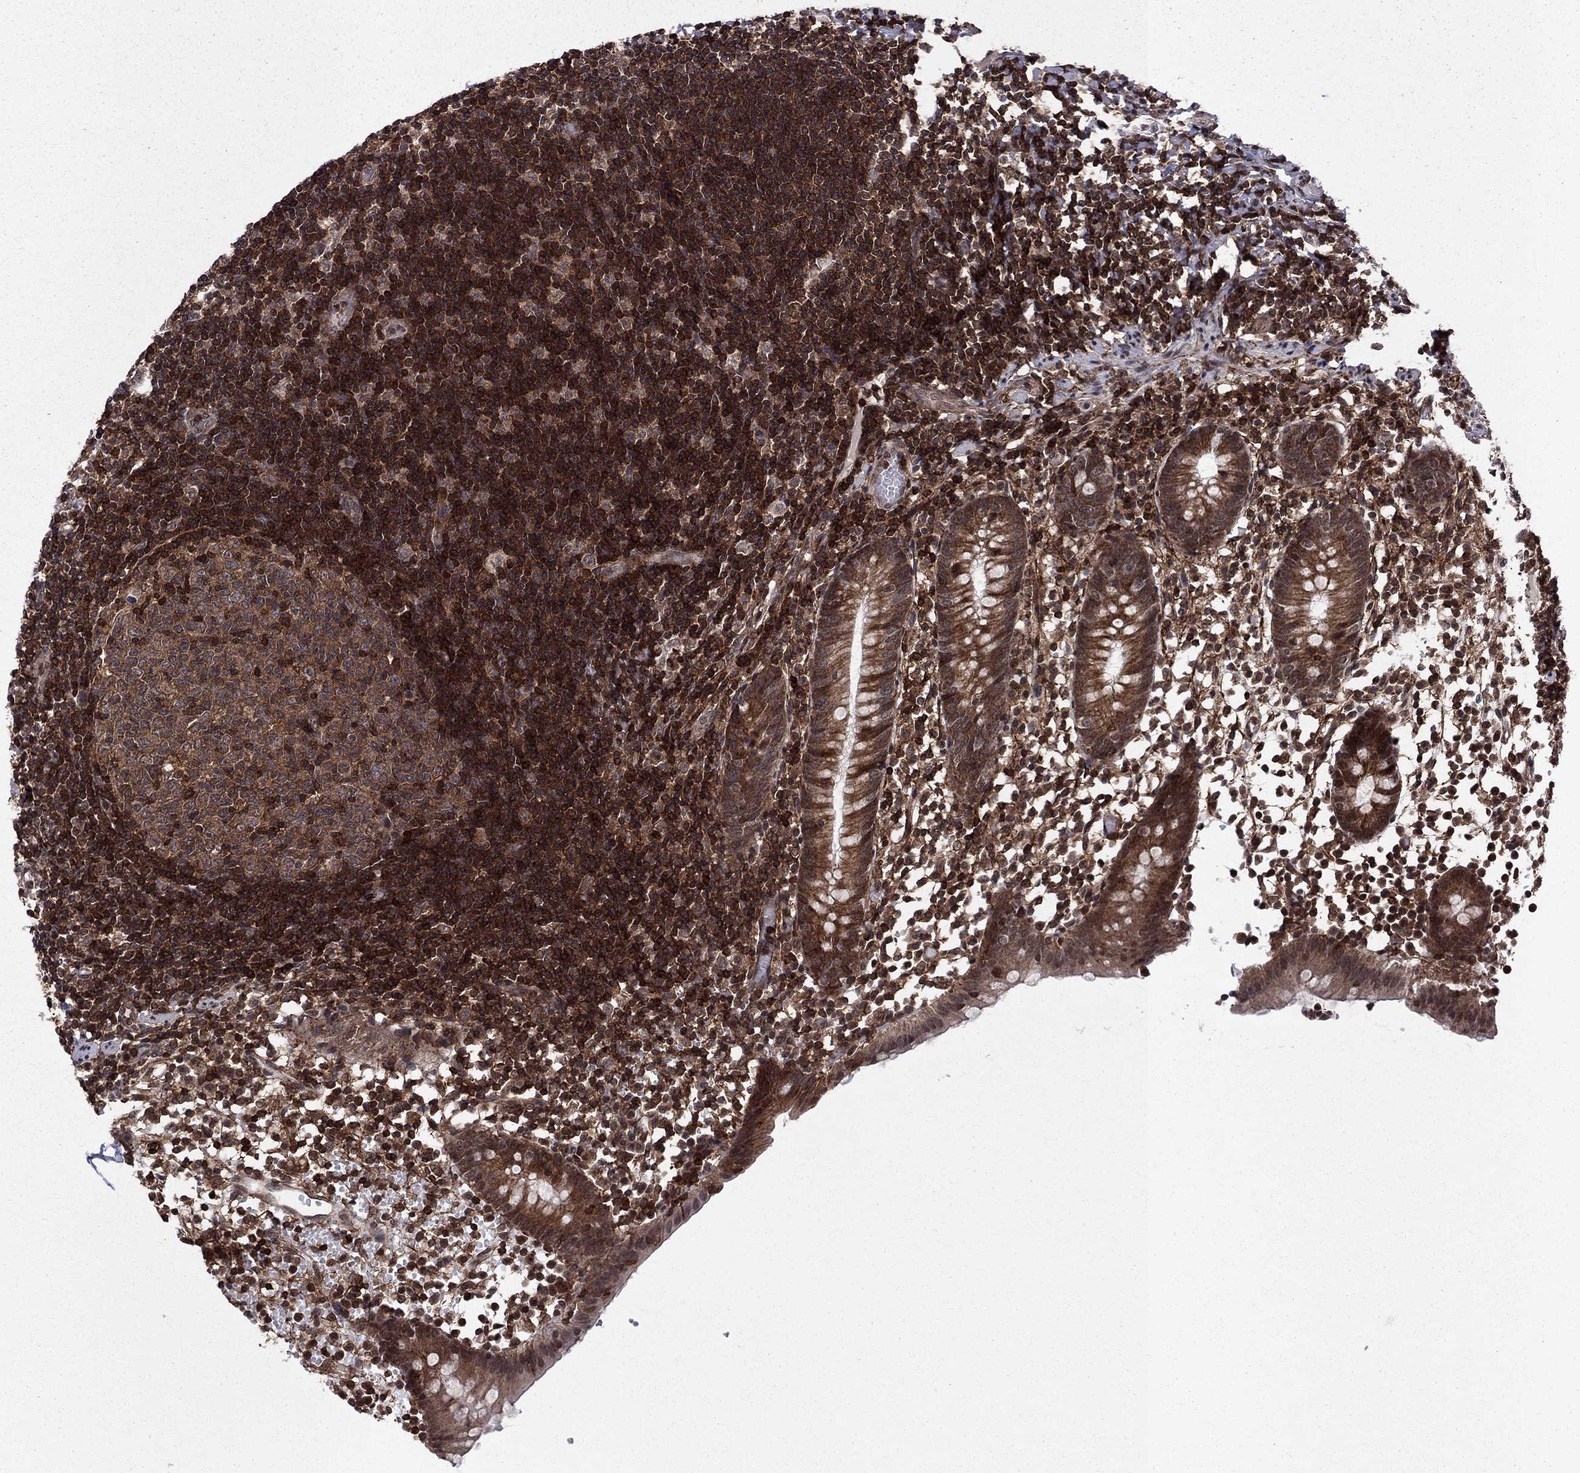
{"staining": {"intensity": "strong", "quantity": ">75%", "location": "cytoplasmic/membranous"}, "tissue": "appendix", "cell_type": "Glandular cells", "image_type": "normal", "snomed": [{"axis": "morphology", "description": "Normal tissue, NOS"}, {"axis": "topography", "description": "Appendix"}], "caption": "High-magnification brightfield microscopy of benign appendix stained with DAB (3,3'-diaminobenzidine) (brown) and counterstained with hematoxylin (blue). glandular cells exhibit strong cytoplasmic/membranous expression is seen in about>75% of cells. (IHC, brightfield microscopy, high magnification).", "gene": "SSX2IP", "patient": {"sex": "female", "age": 40}}